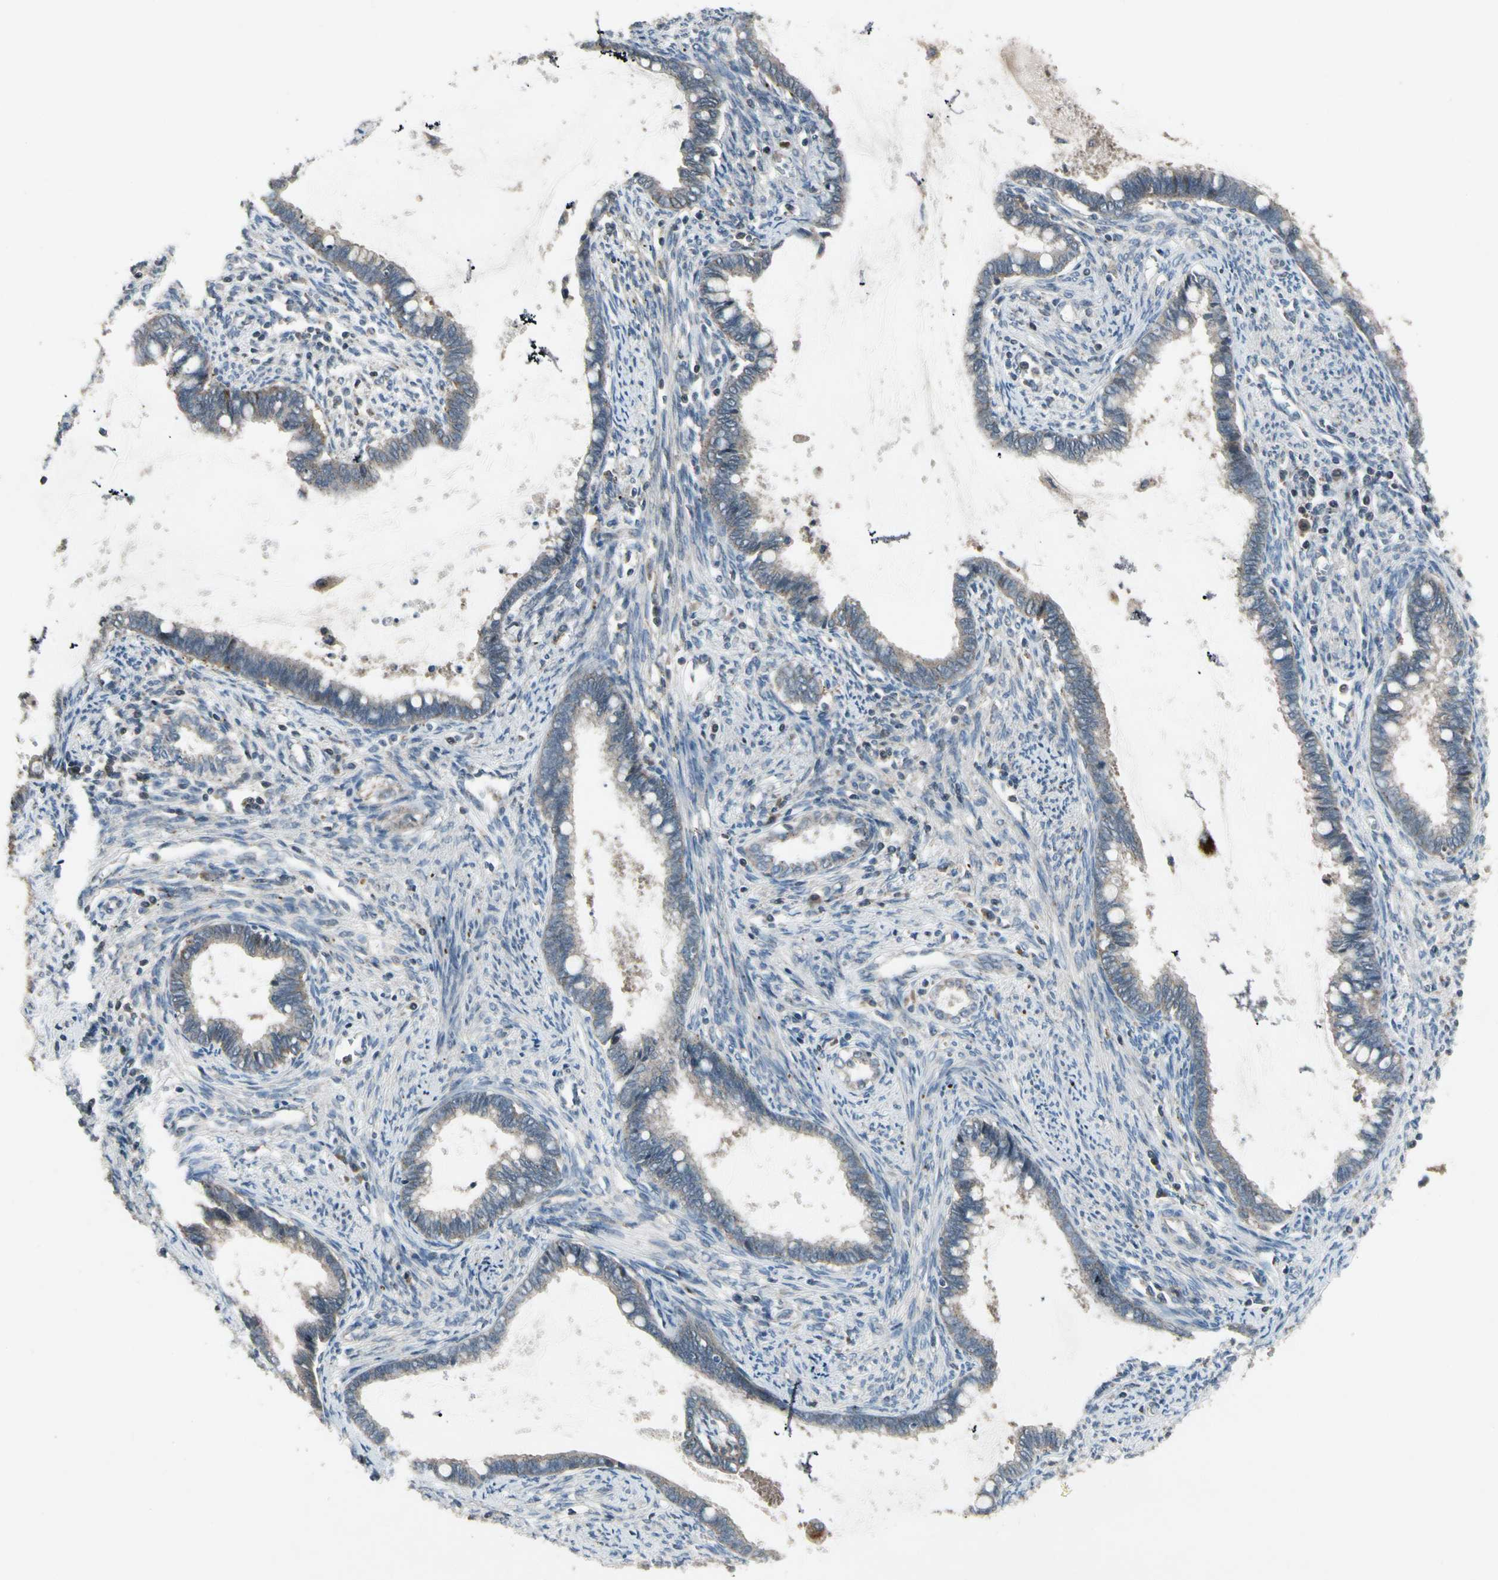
{"staining": {"intensity": "weak", "quantity": "25%-75%", "location": "cytoplasmic/membranous"}, "tissue": "cervical cancer", "cell_type": "Tumor cells", "image_type": "cancer", "snomed": [{"axis": "morphology", "description": "Adenocarcinoma, NOS"}, {"axis": "topography", "description": "Cervix"}], "caption": "Cervical cancer tissue exhibits weak cytoplasmic/membranous positivity in approximately 25%-75% of tumor cells, visualized by immunohistochemistry.", "gene": "NMI", "patient": {"sex": "female", "age": 44}}